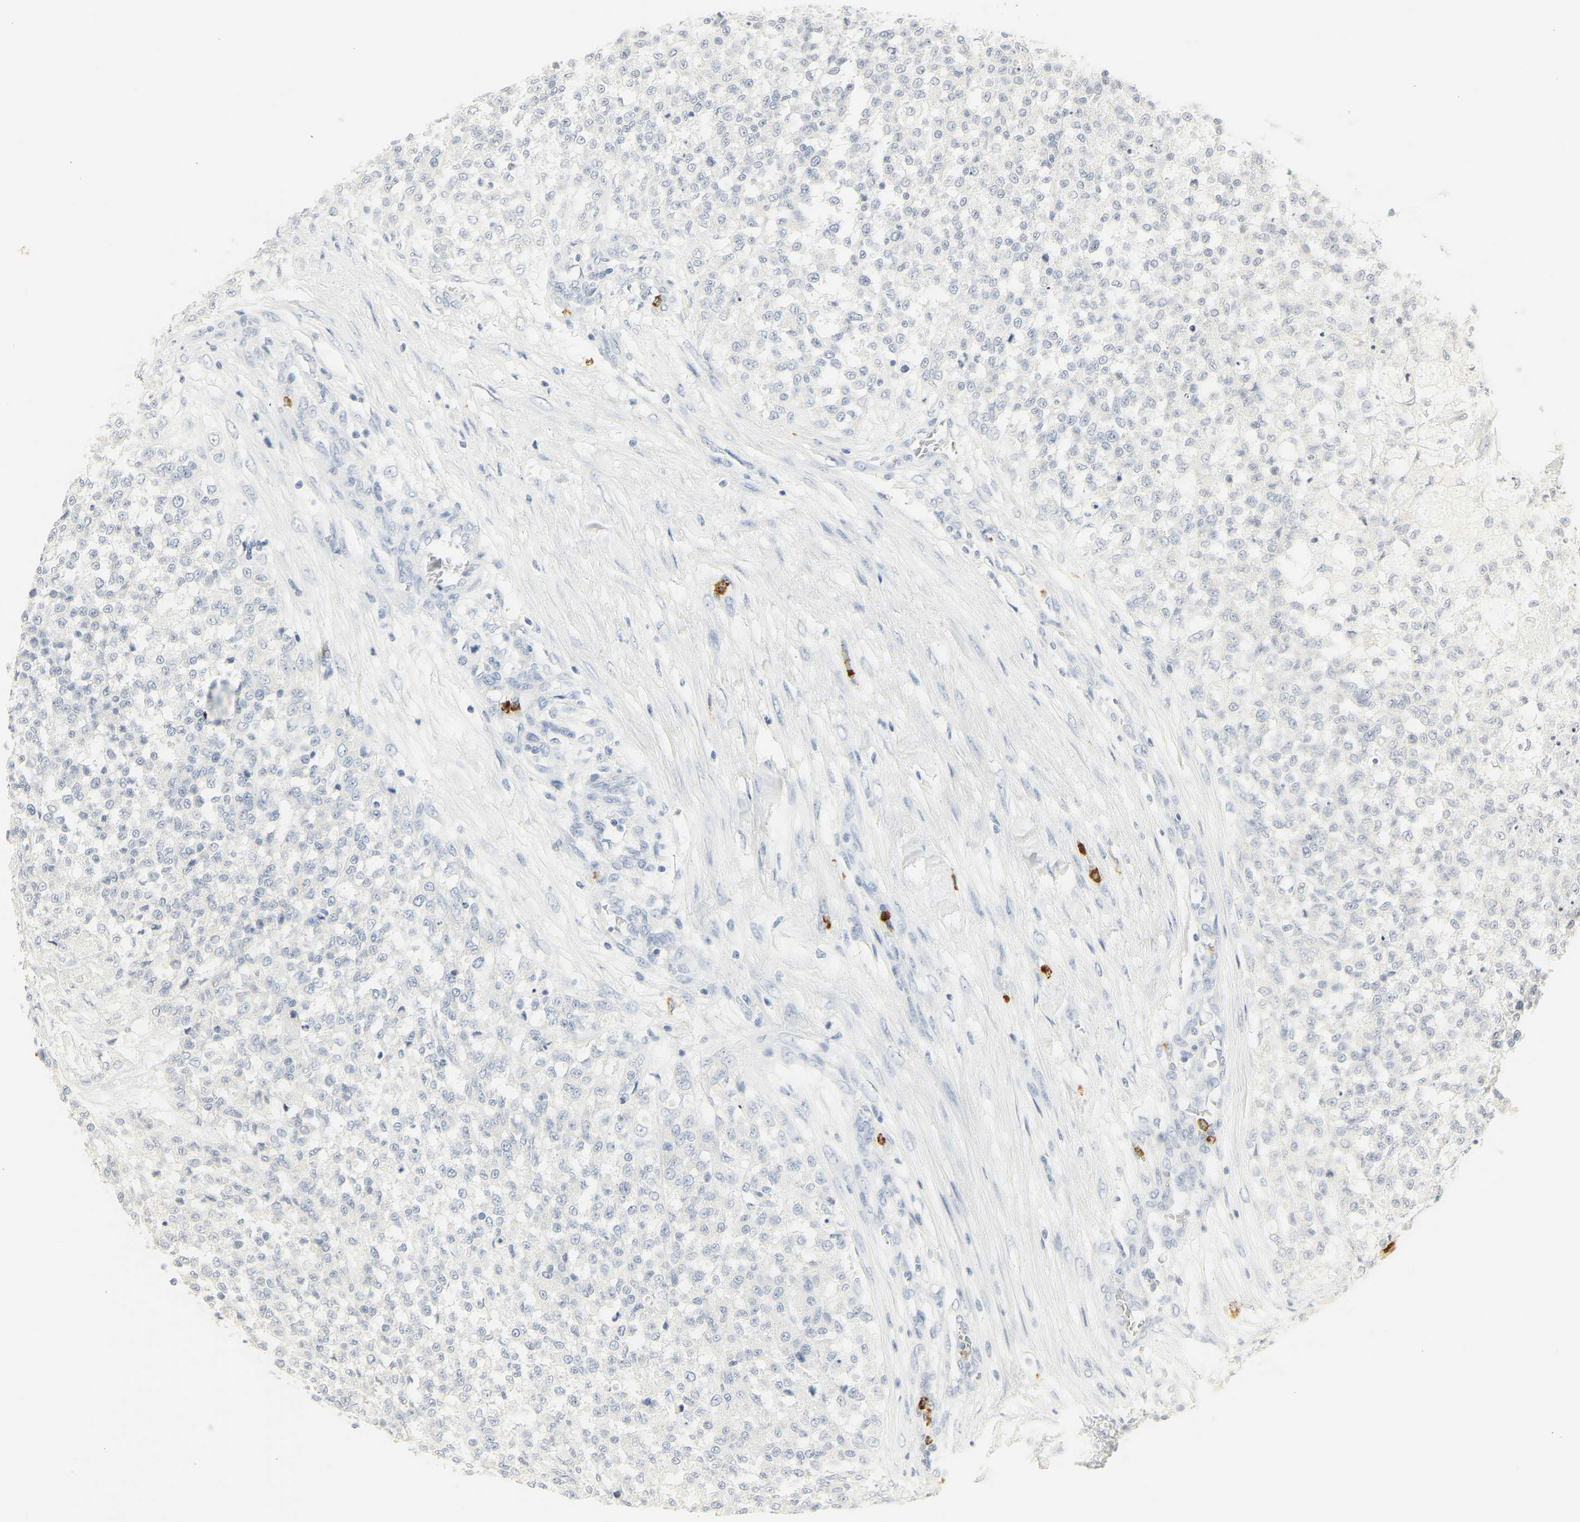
{"staining": {"intensity": "negative", "quantity": "none", "location": "none"}, "tissue": "testis cancer", "cell_type": "Tumor cells", "image_type": "cancer", "snomed": [{"axis": "morphology", "description": "Seminoma, NOS"}, {"axis": "topography", "description": "Testis"}], "caption": "IHC image of seminoma (testis) stained for a protein (brown), which reveals no expression in tumor cells.", "gene": "MPO", "patient": {"sex": "male", "age": 59}}